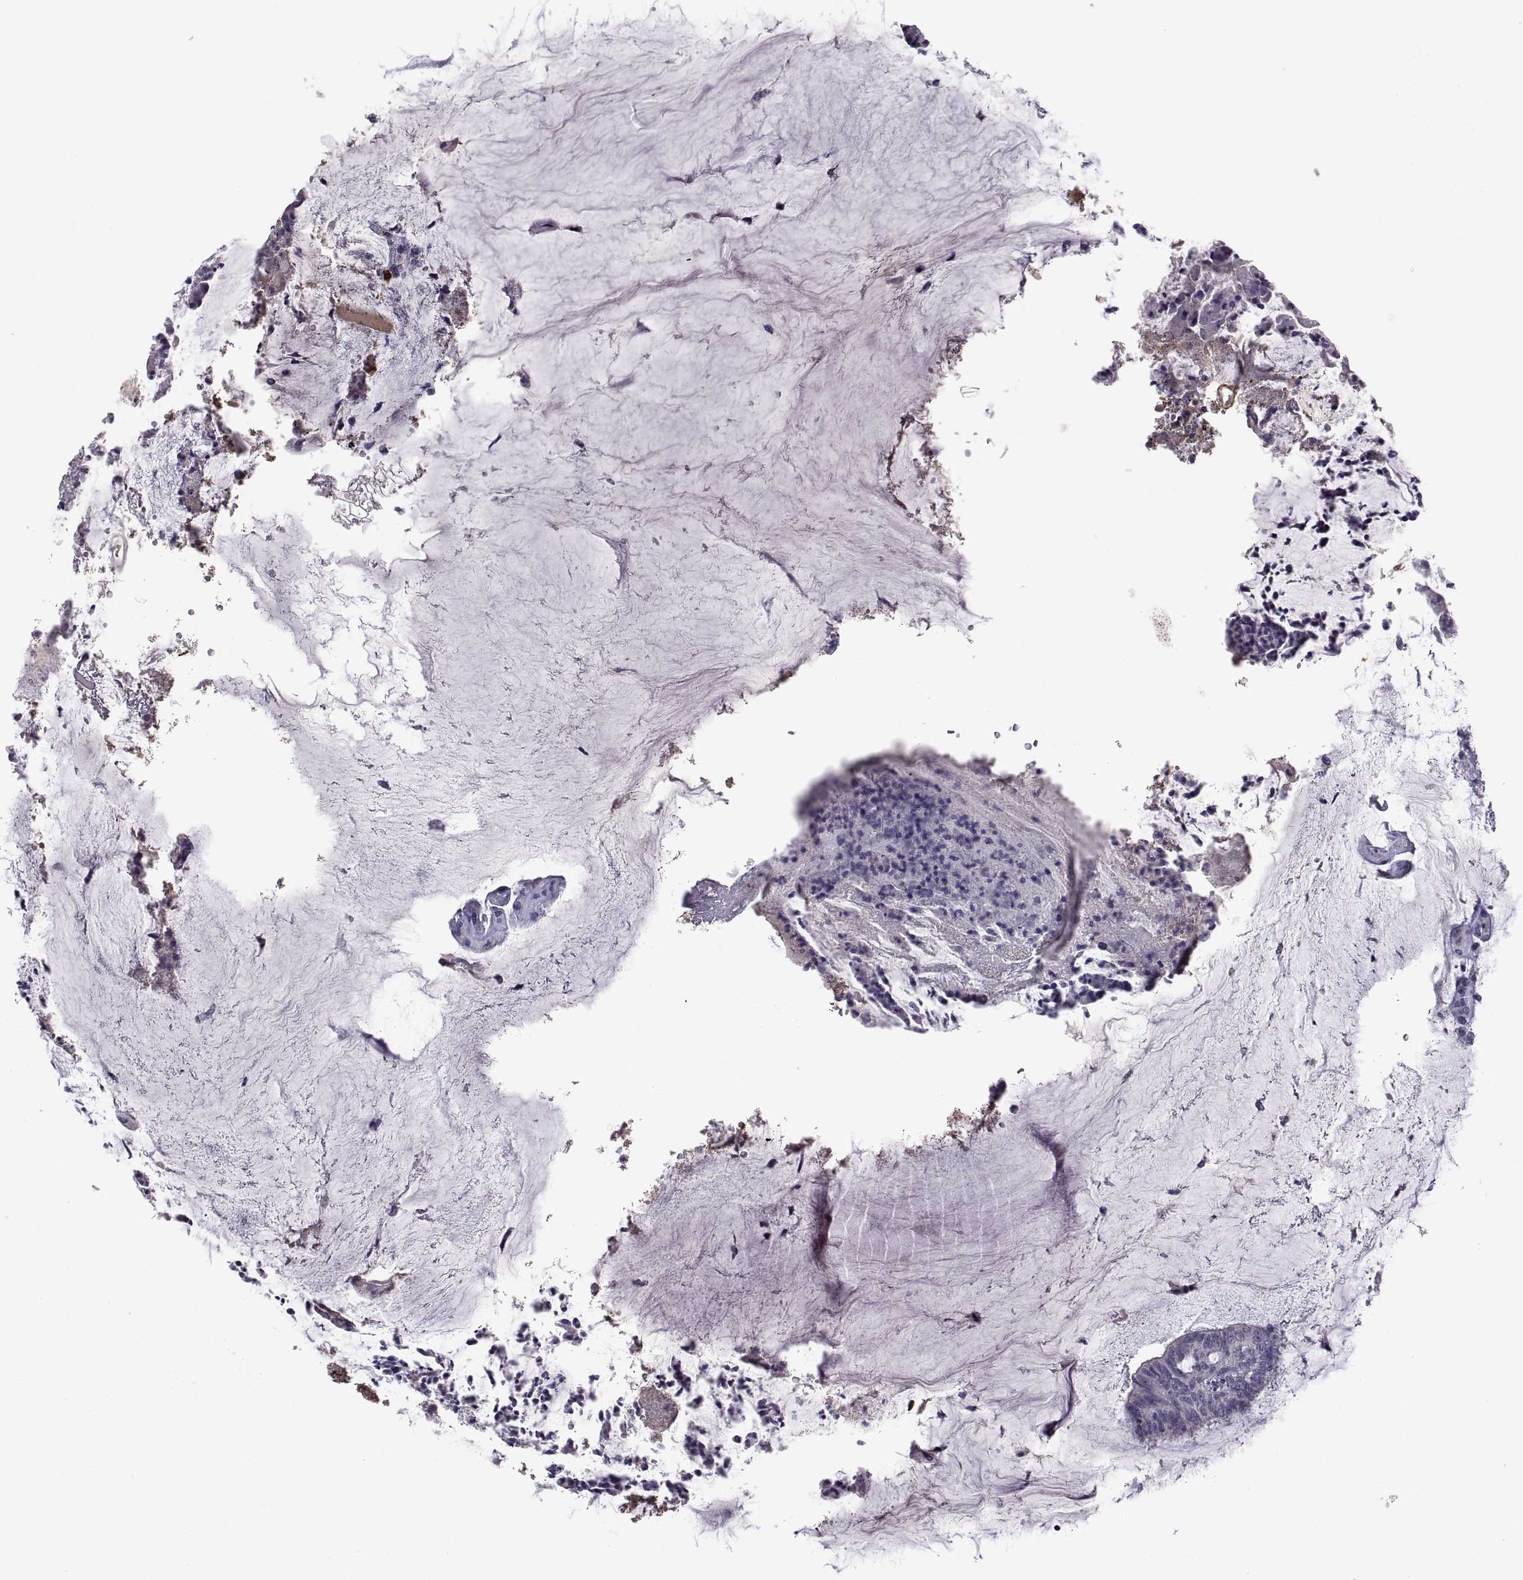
{"staining": {"intensity": "negative", "quantity": "none", "location": "none"}, "tissue": "colorectal cancer", "cell_type": "Tumor cells", "image_type": "cancer", "snomed": [{"axis": "morphology", "description": "Adenocarcinoma, NOS"}, {"axis": "topography", "description": "Colon"}], "caption": "Immunohistochemistry of human colorectal cancer (adenocarcinoma) shows no expression in tumor cells.", "gene": "MS4A1", "patient": {"sex": "female", "age": 43}}